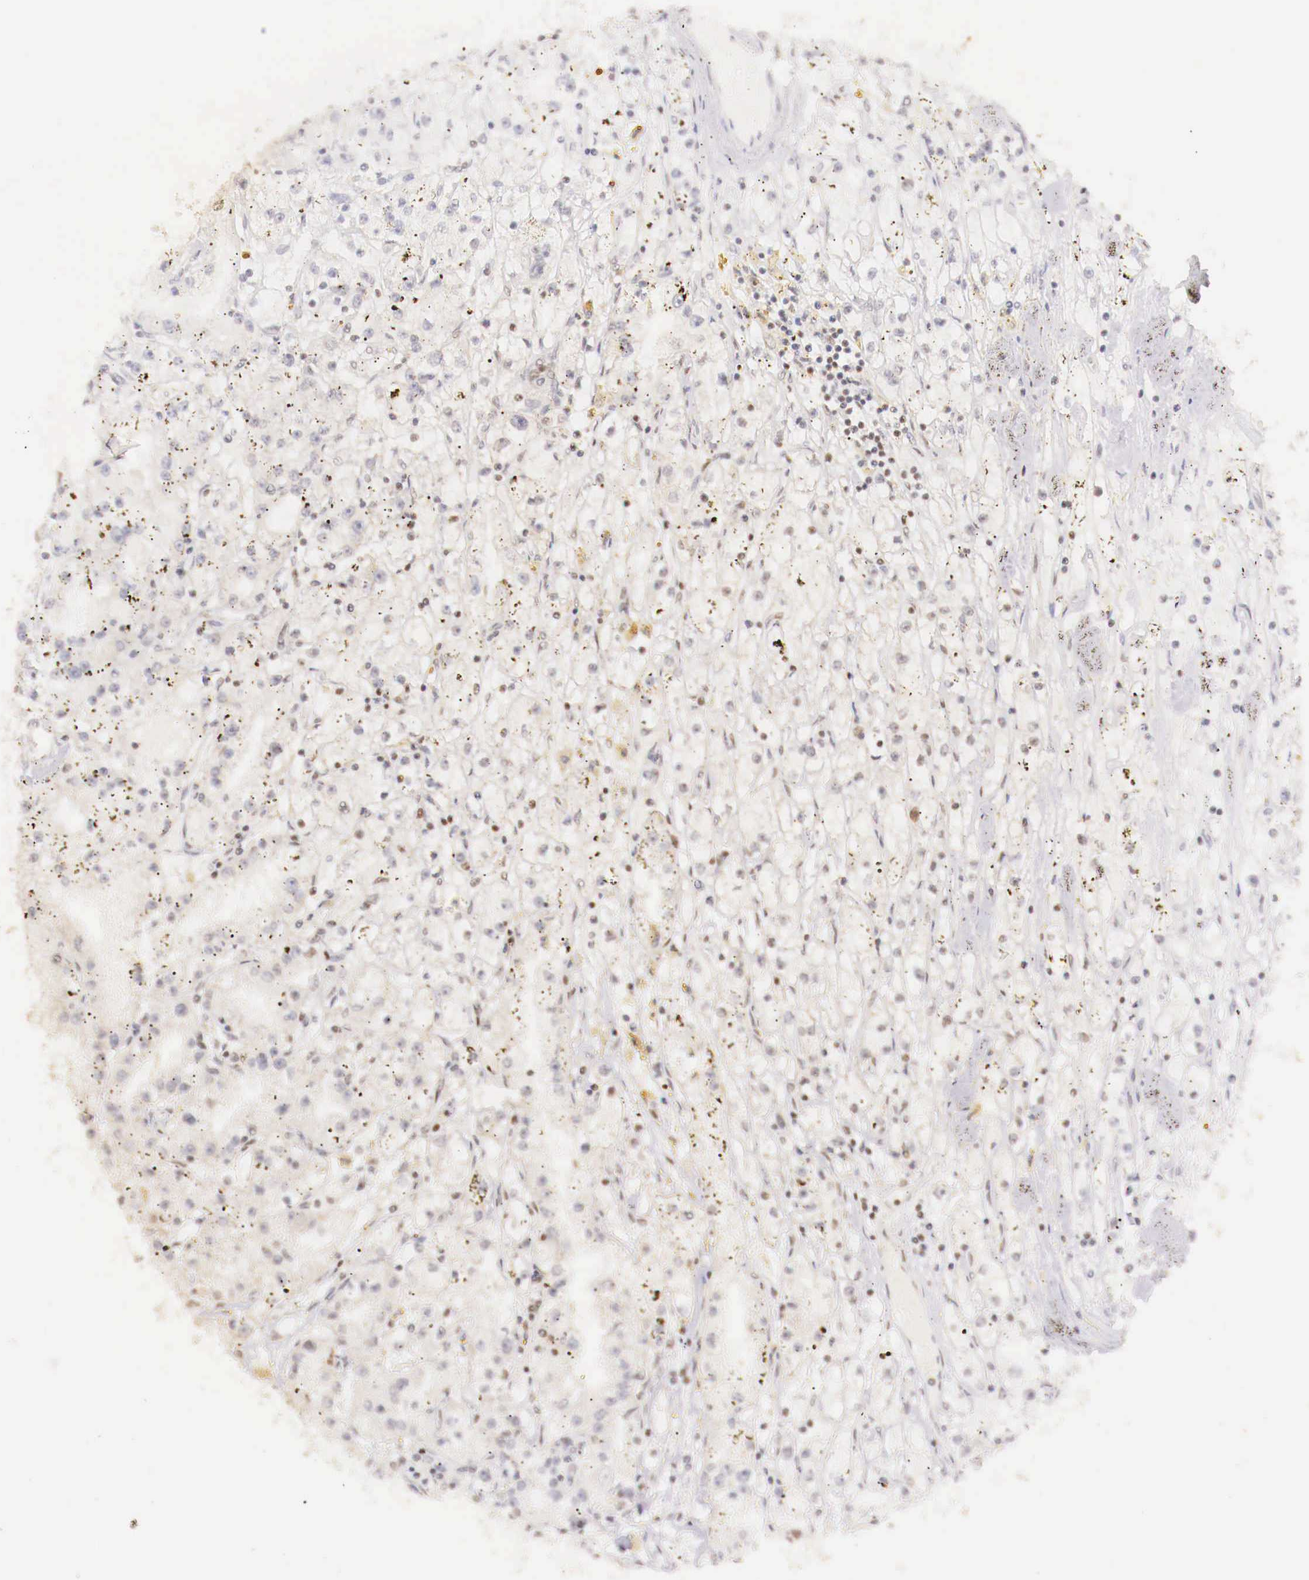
{"staining": {"intensity": "weak", "quantity": "<25%", "location": "nuclear"}, "tissue": "renal cancer", "cell_type": "Tumor cells", "image_type": "cancer", "snomed": [{"axis": "morphology", "description": "Adenocarcinoma, NOS"}, {"axis": "topography", "description": "Kidney"}], "caption": "DAB (3,3'-diaminobenzidine) immunohistochemical staining of human adenocarcinoma (renal) reveals no significant positivity in tumor cells.", "gene": "SP1", "patient": {"sex": "male", "age": 56}}